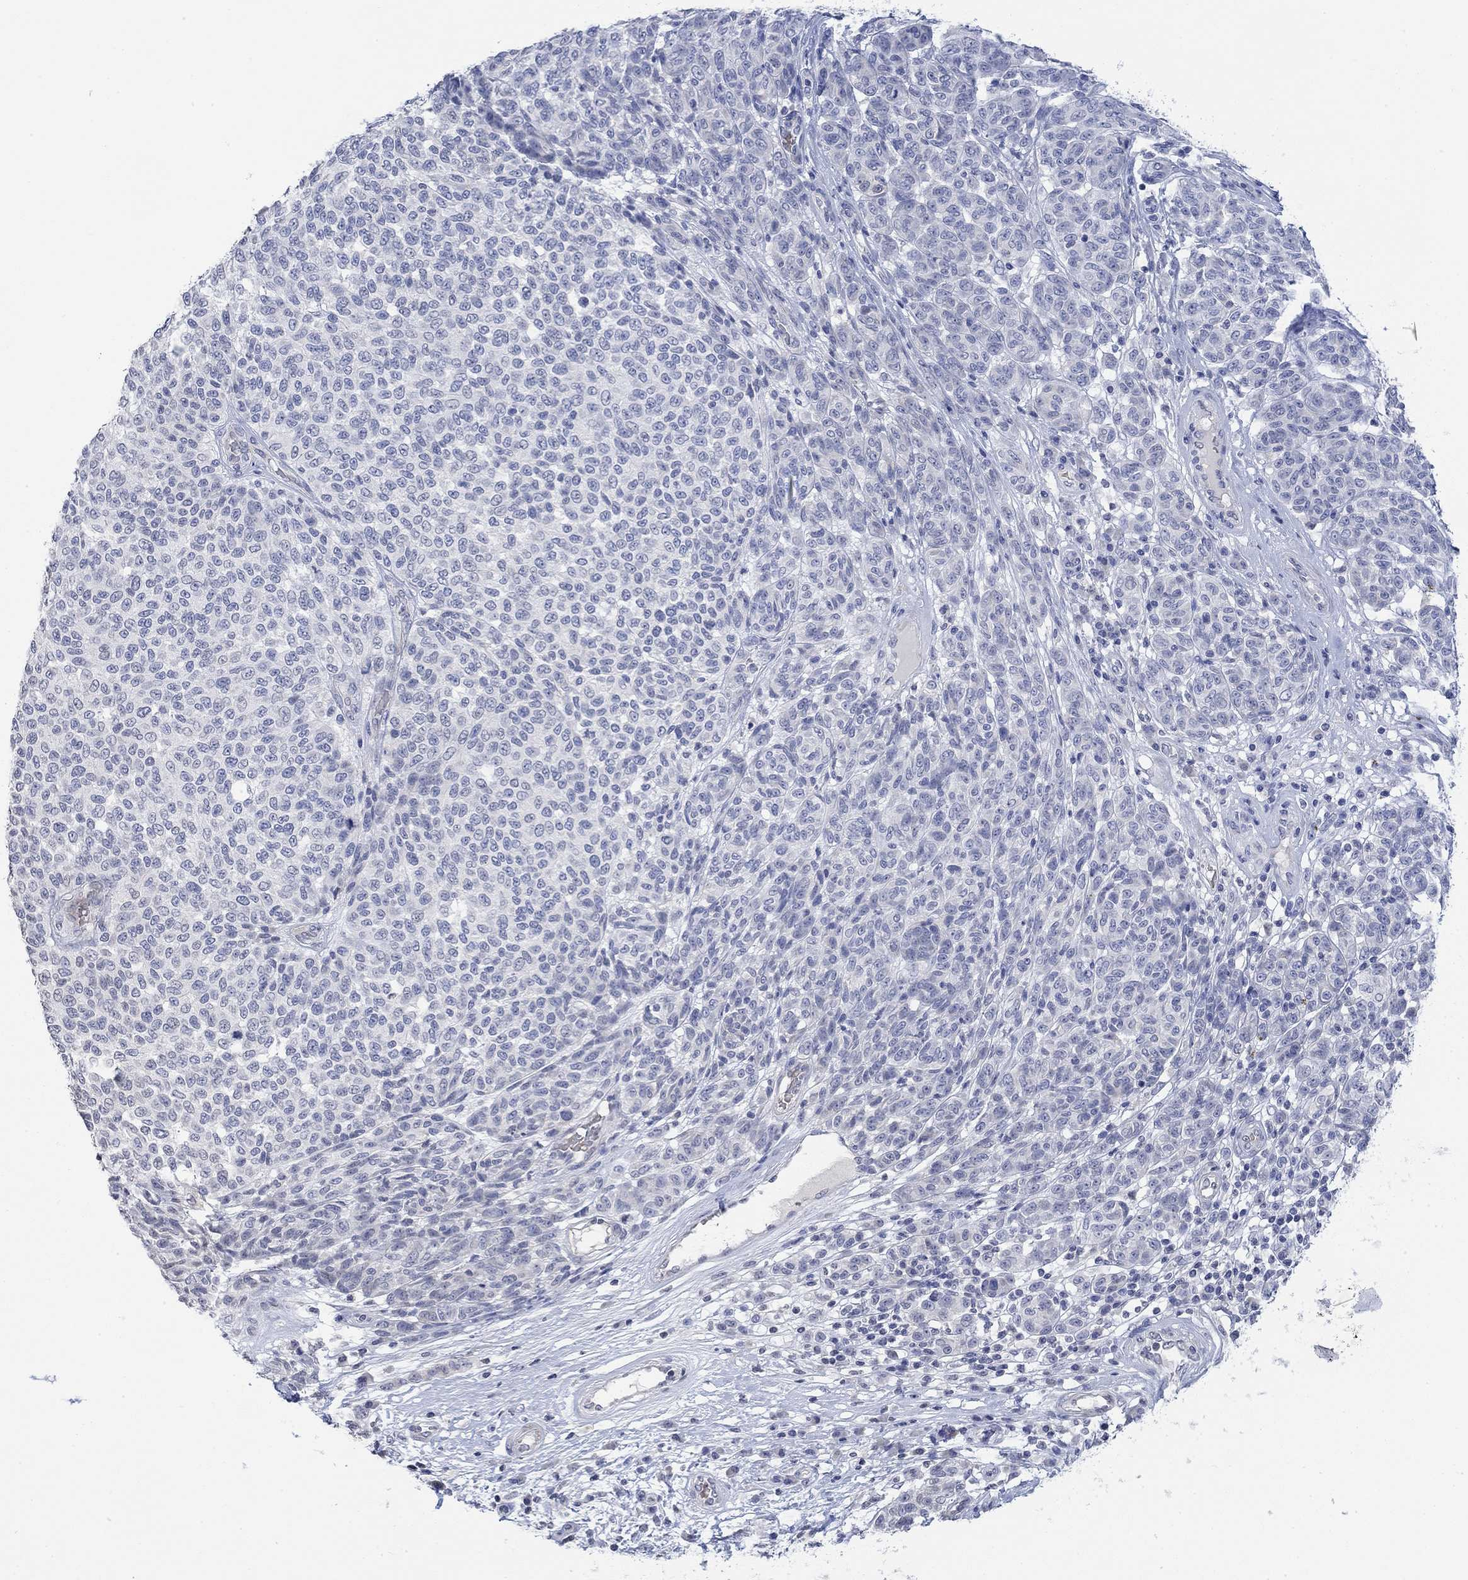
{"staining": {"intensity": "negative", "quantity": "none", "location": "none"}, "tissue": "melanoma", "cell_type": "Tumor cells", "image_type": "cancer", "snomed": [{"axis": "morphology", "description": "Malignant melanoma, NOS"}, {"axis": "topography", "description": "Skin"}], "caption": "Immunohistochemistry micrograph of neoplastic tissue: human malignant melanoma stained with DAB (3,3'-diaminobenzidine) displays no significant protein expression in tumor cells.", "gene": "TMEM255A", "patient": {"sex": "male", "age": 59}}